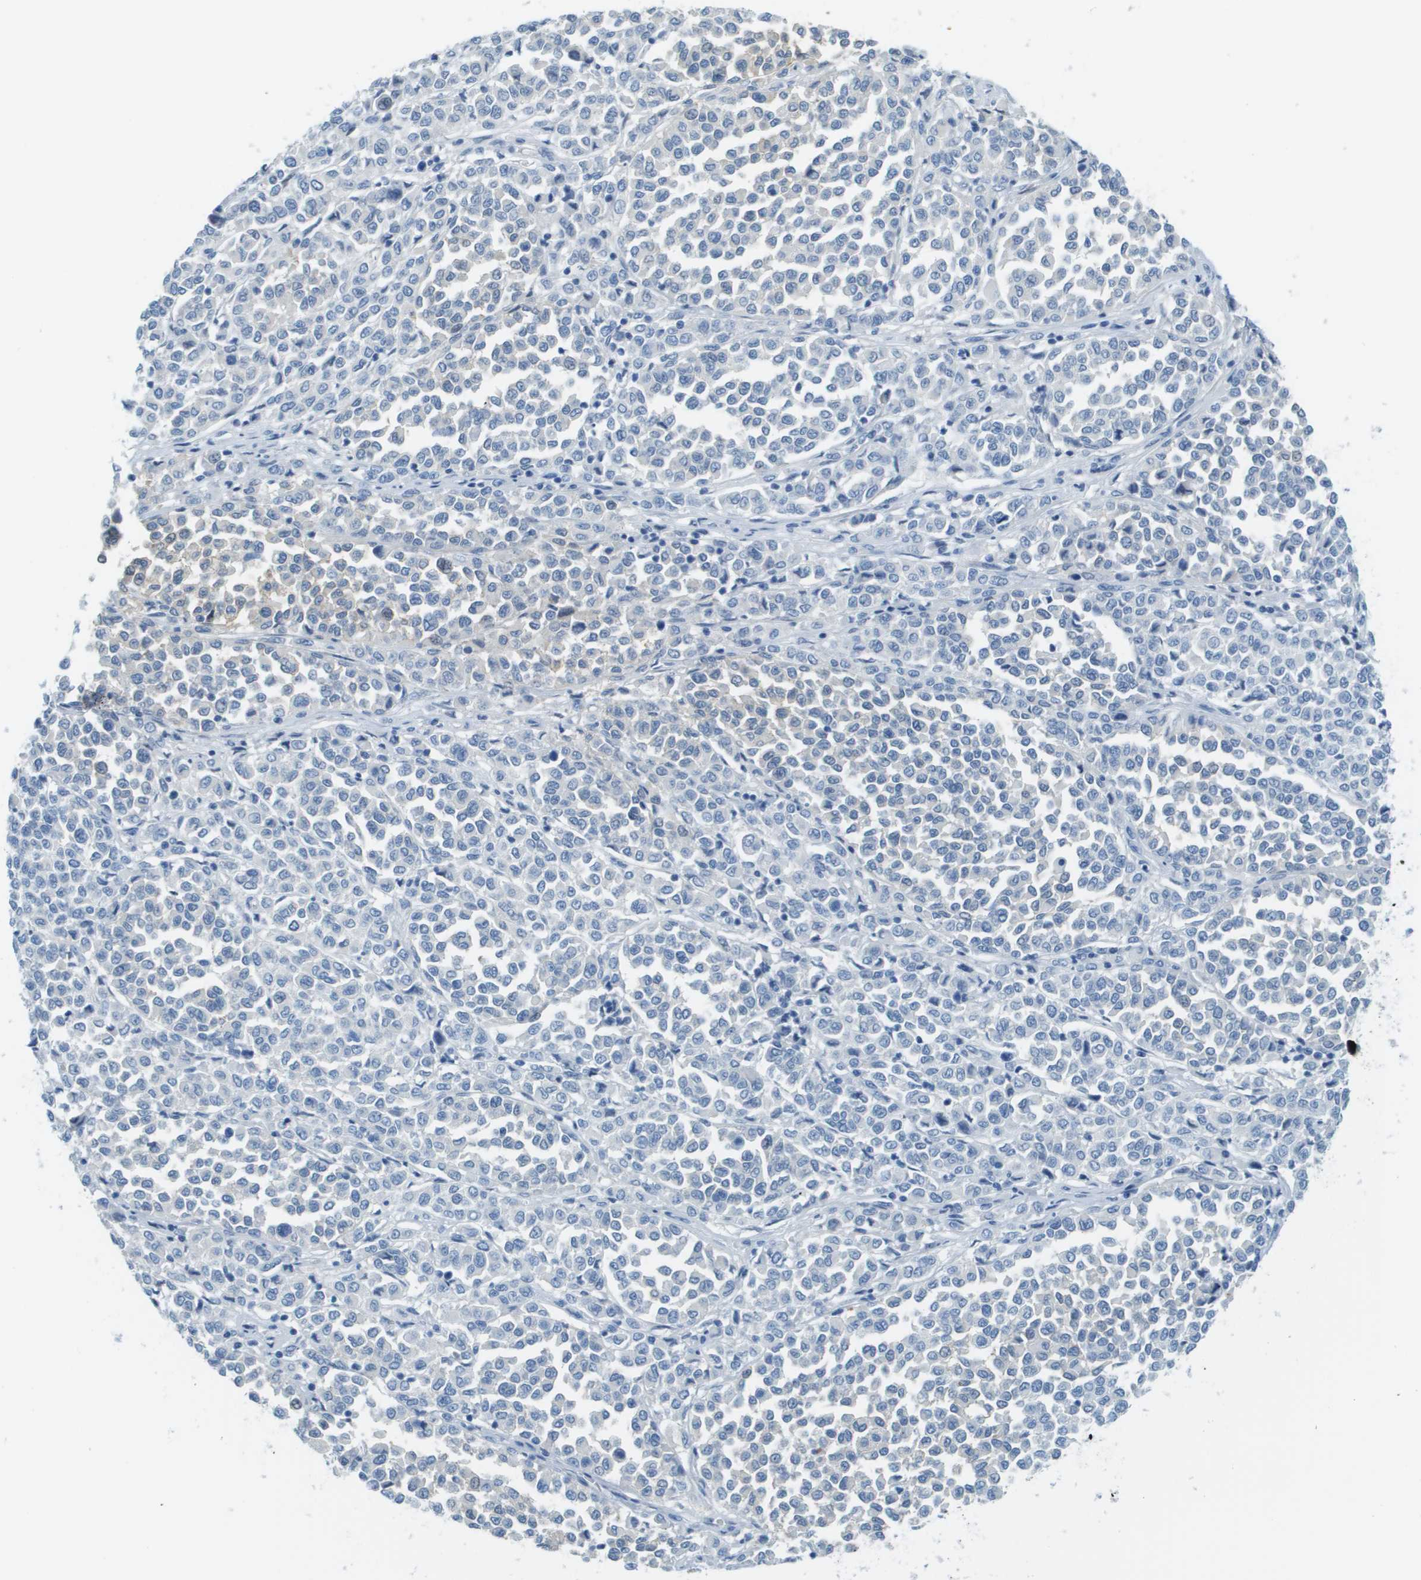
{"staining": {"intensity": "negative", "quantity": "none", "location": "none"}, "tissue": "melanoma", "cell_type": "Tumor cells", "image_type": "cancer", "snomed": [{"axis": "morphology", "description": "Malignant melanoma, Metastatic site"}, {"axis": "topography", "description": "Pancreas"}], "caption": "High power microscopy image of an immunohistochemistry micrograph of malignant melanoma (metastatic site), revealing no significant staining in tumor cells.", "gene": "CDHR2", "patient": {"sex": "female", "age": 30}}